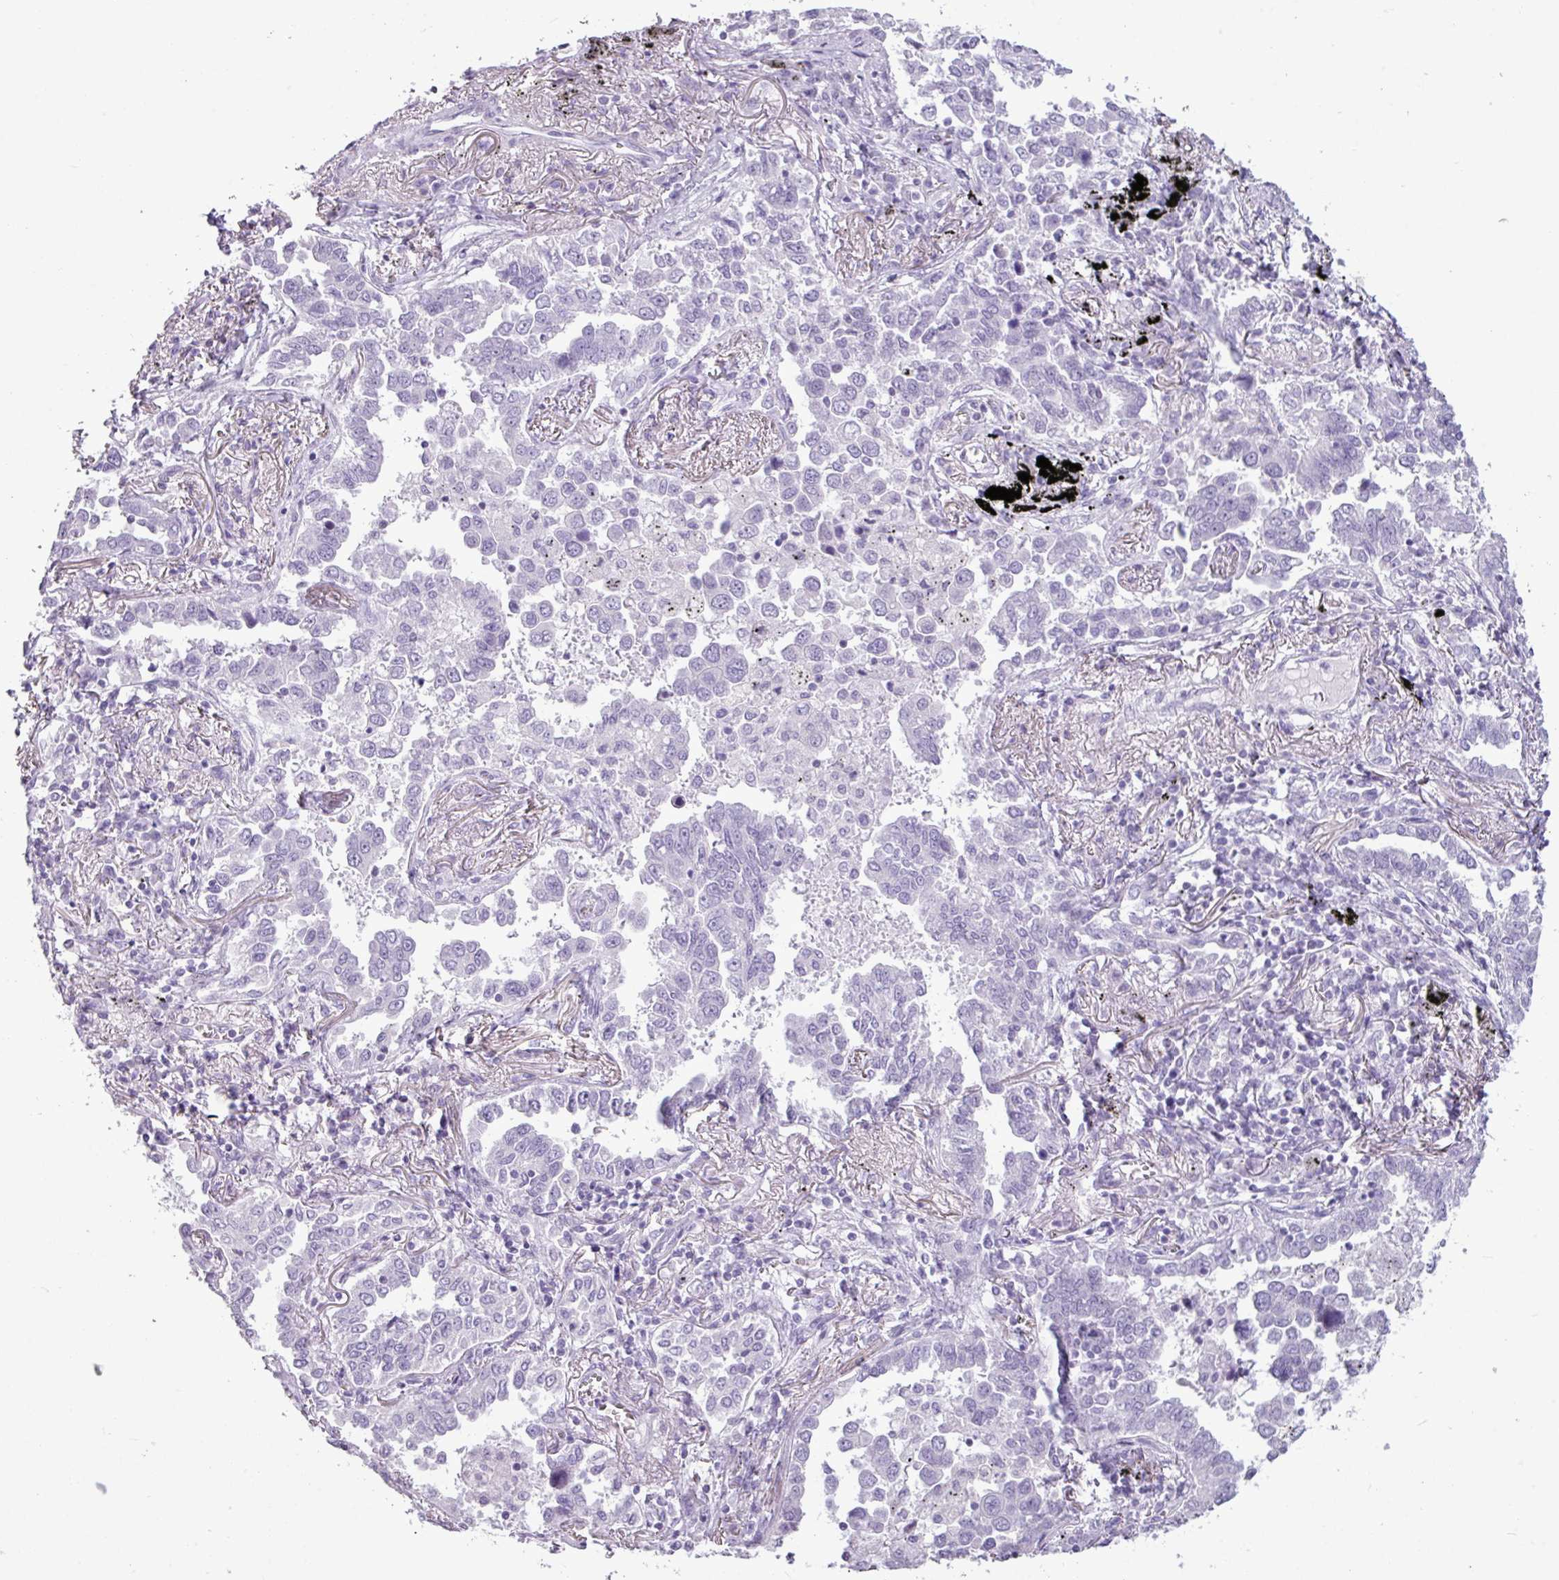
{"staining": {"intensity": "negative", "quantity": "none", "location": "none"}, "tissue": "lung cancer", "cell_type": "Tumor cells", "image_type": "cancer", "snomed": [{"axis": "morphology", "description": "Adenocarcinoma, NOS"}, {"axis": "topography", "description": "Lung"}], "caption": "Protein analysis of lung adenocarcinoma exhibits no significant staining in tumor cells.", "gene": "AMY2A", "patient": {"sex": "male", "age": 67}}